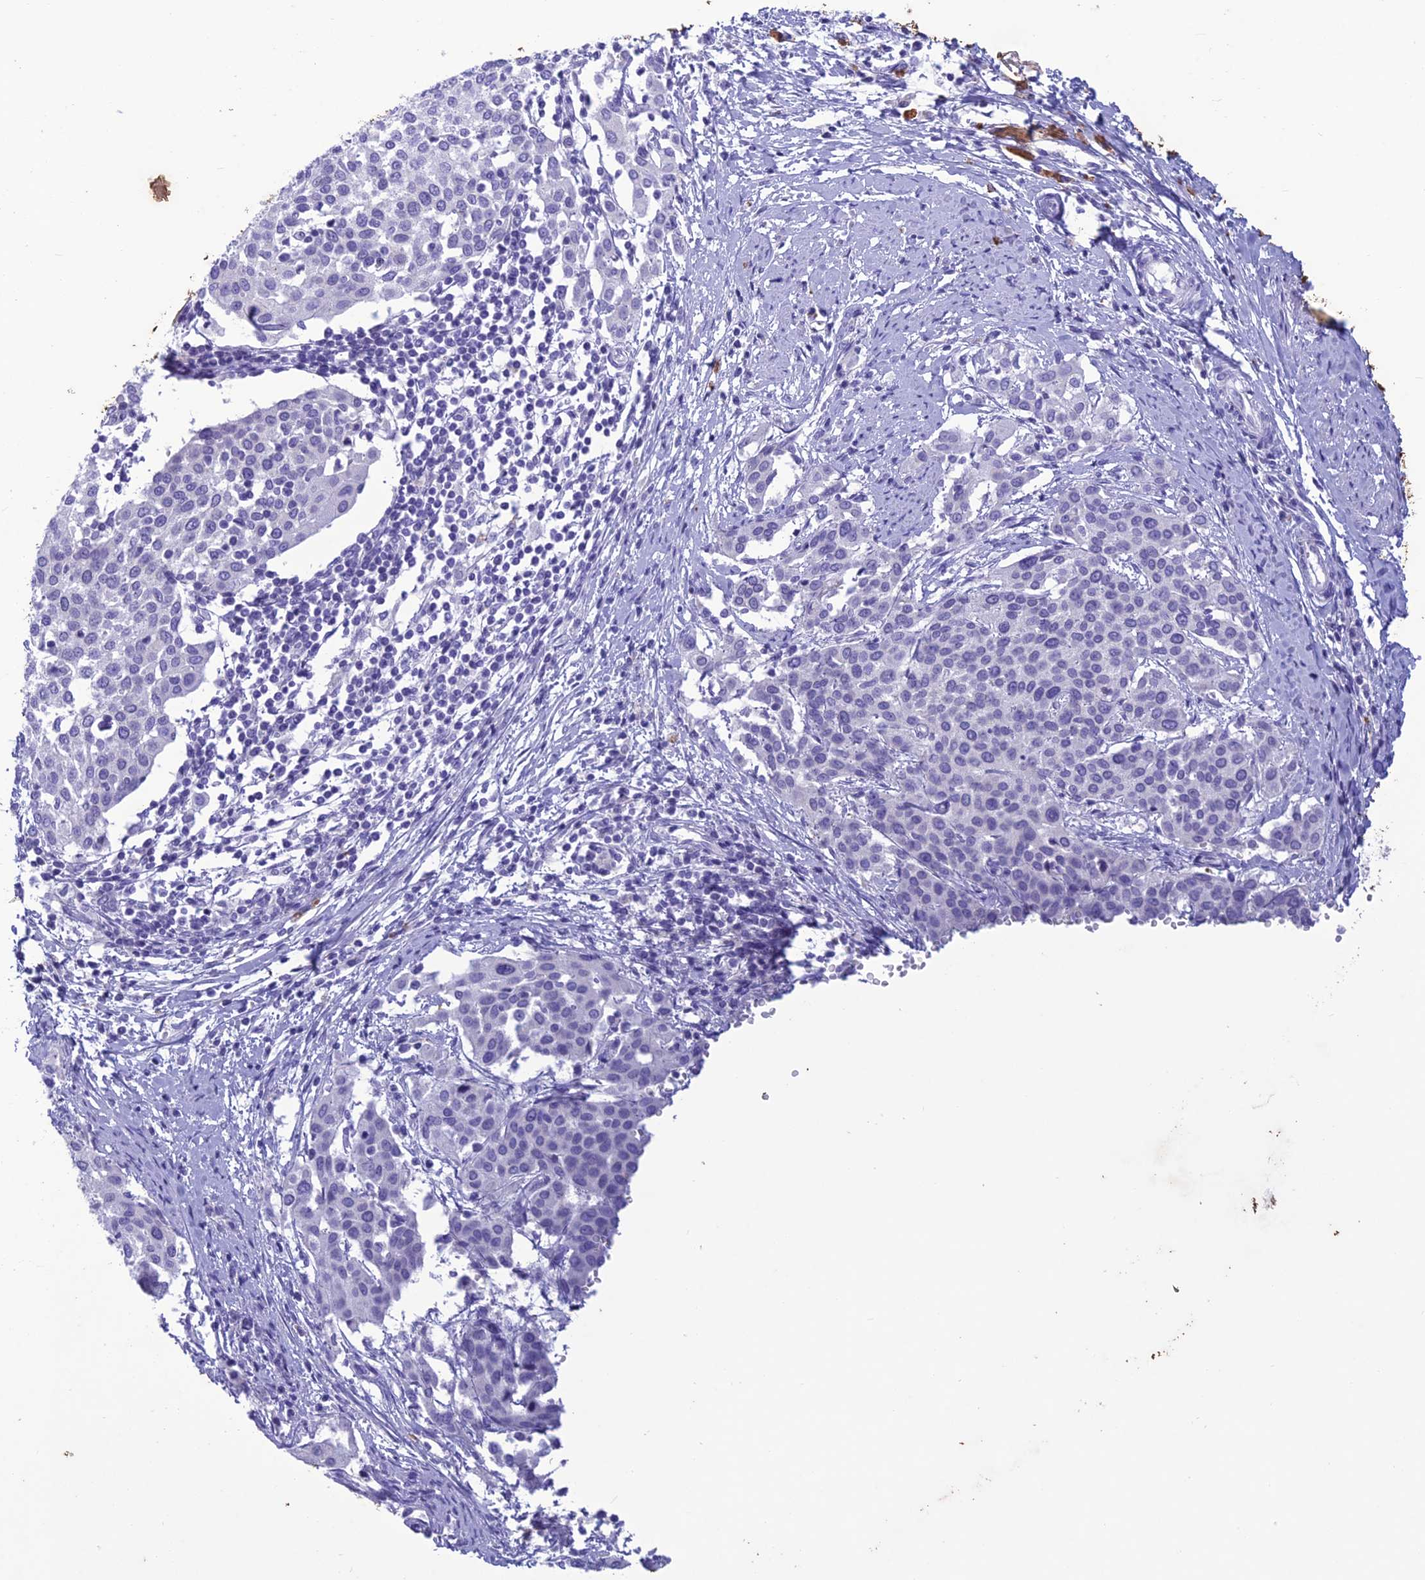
{"staining": {"intensity": "negative", "quantity": "none", "location": "none"}, "tissue": "cervical cancer", "cell_type": "Tumor cells", "image_type": "cancer", "snomed": [{"axis": "morphology", "description": "Squamous cell carcinoma, NOS"}, {"axis": "topography", "description": "Cervix"}], "caption": "This is a micrograph of IHC staining of cervical squamous cell carcinoma, which shows no expression in tumor cells.", "gene": "IFT172", "patient": {"sex": "female", "age": 44}}